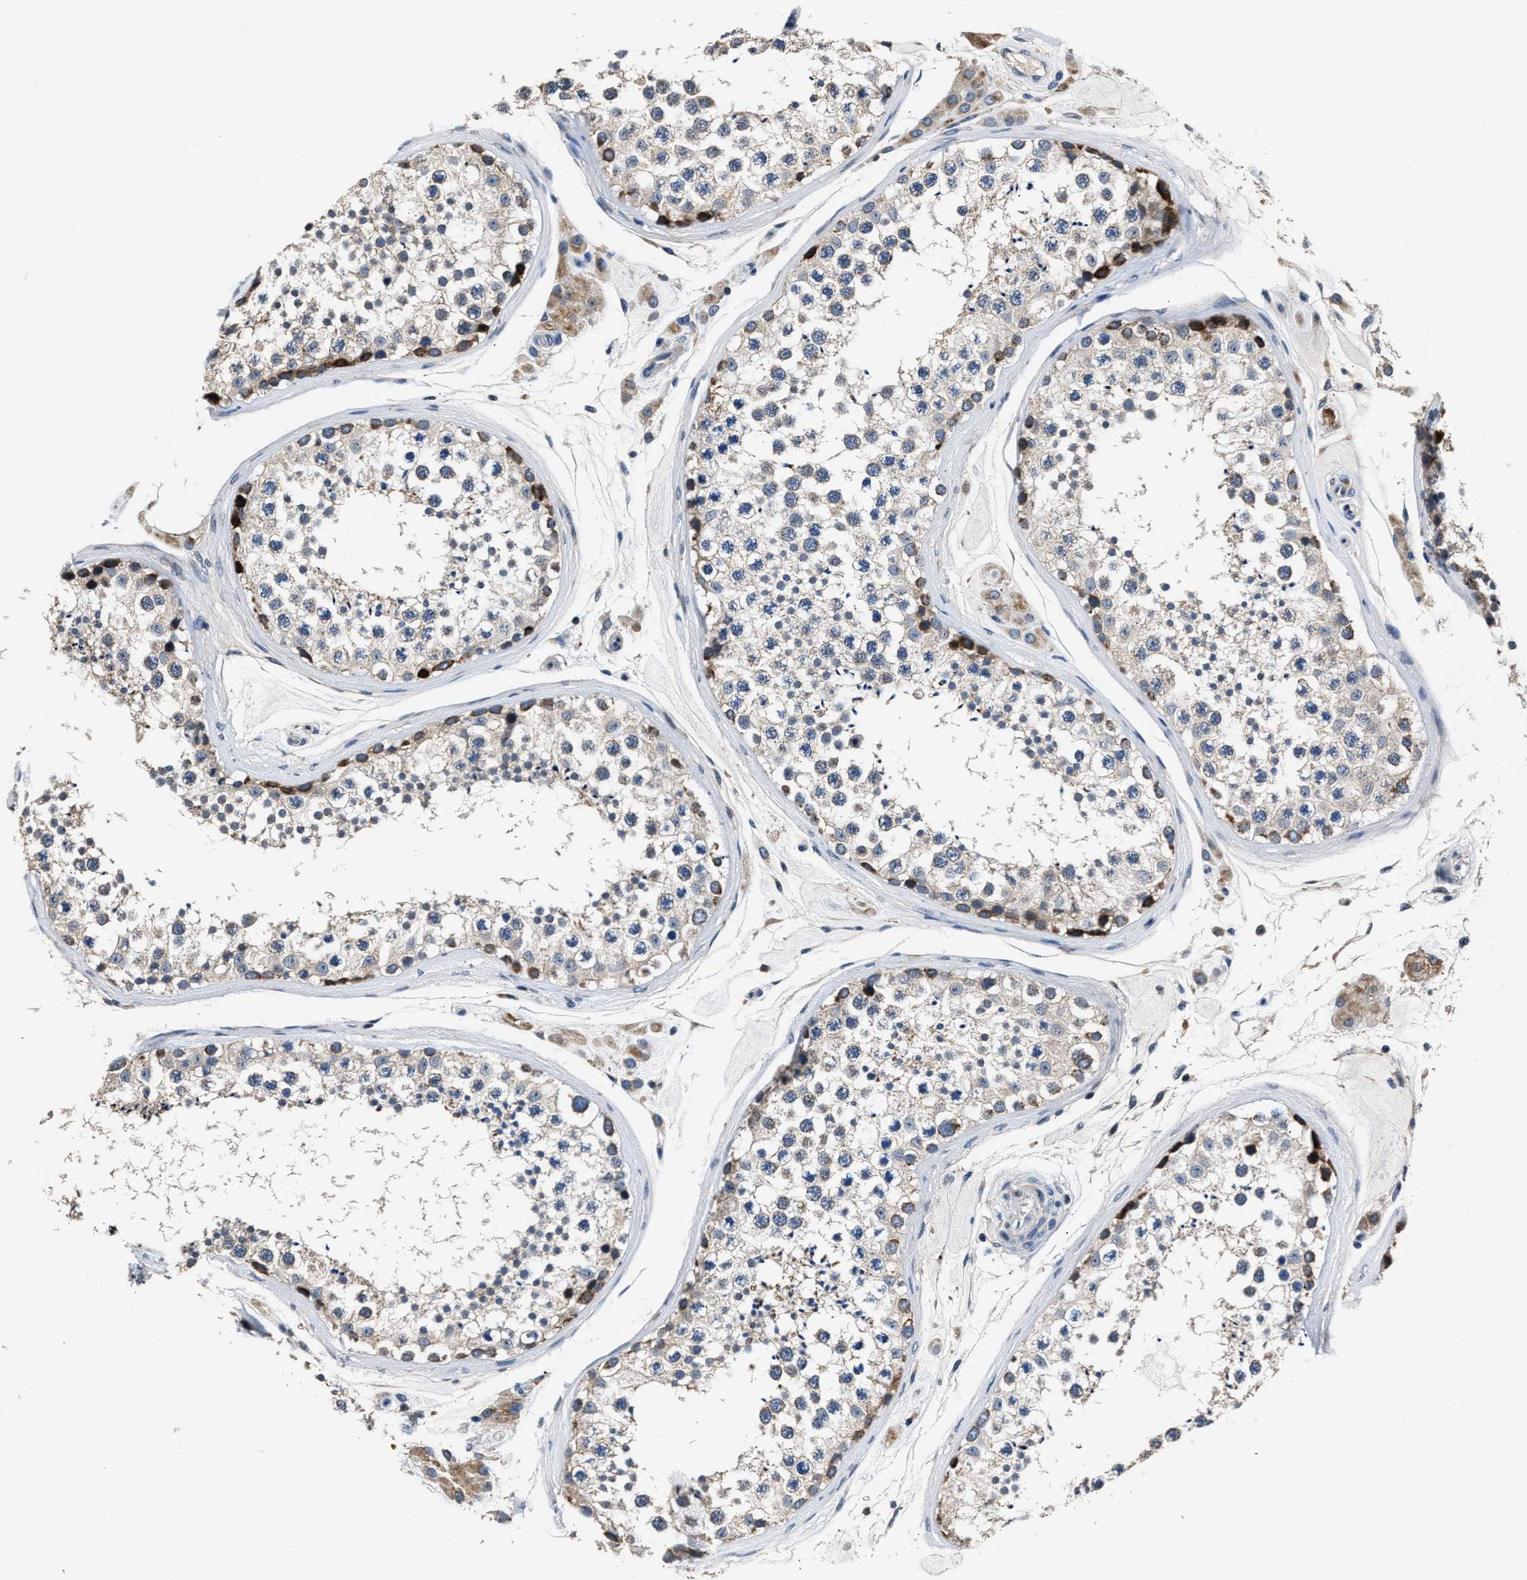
{"staining": {"intensity": "weak", "quantity": "<25%", "location": "cytoplasmic/membranous"}, "tissue": "testis", "cell_type": "Cells in seminiferous ducts", "image_type": "normal", "snomed": [{"axis": "morphology", "description": "Normal tissue, NOS"}, {"axis": "topography", "description": "Testis"}], "caption": "Micrograph shows no significant protein positivity in cells in seminiferous ducts of benign testis.", "gene": "DNAJC24", "patient": {"sex": "male", "age": 46}}